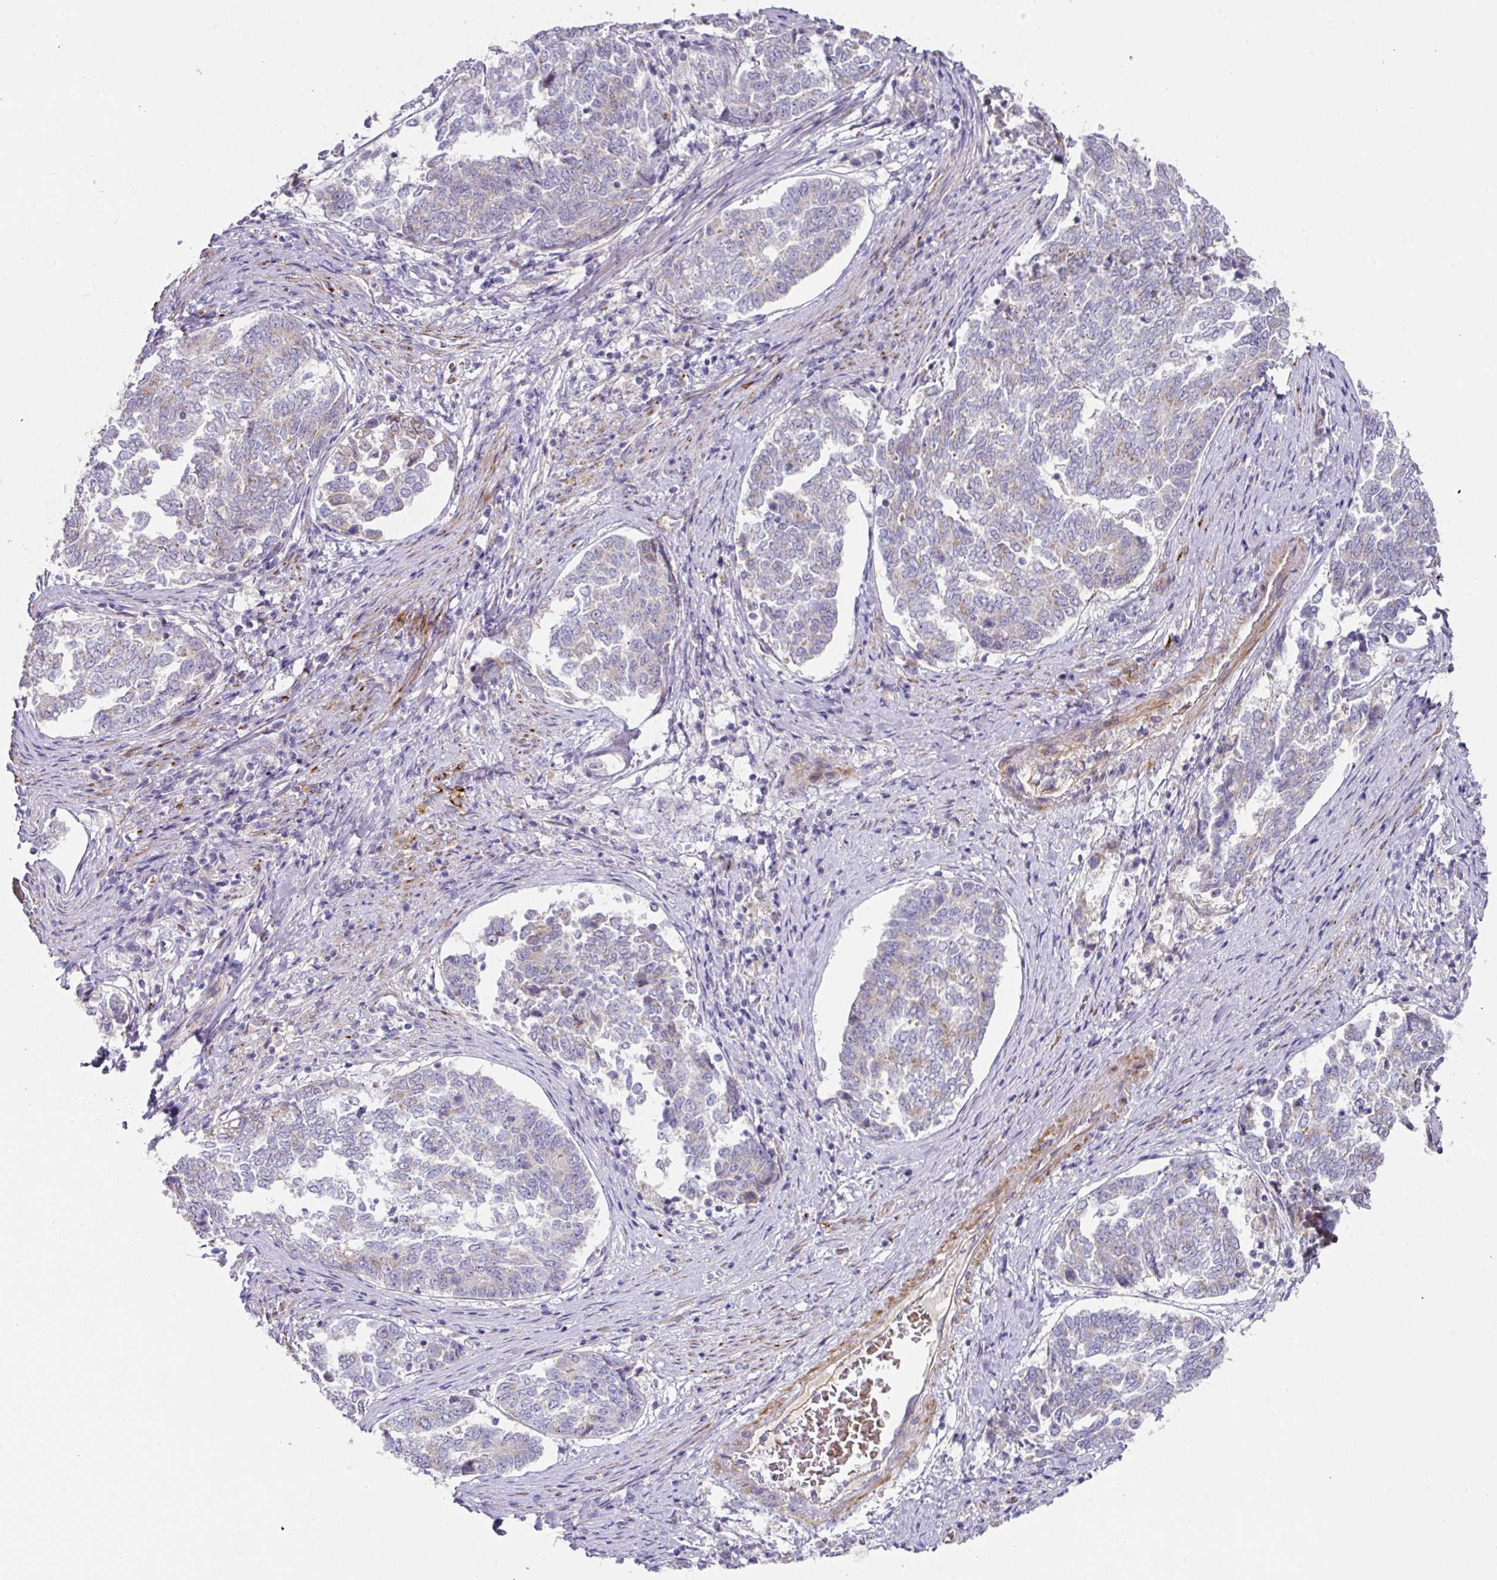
{"staining": {"intensity": "weak", "quantity": "<25%", "location": "cytoplasmic/membranous"}, "tissue": "endometrial cancer", "cell_type": "Tumor cells", "image_type": "cancer", "snomed": [{"axis": "morphology", "description": "Adenocarcinoma, NOS"}, {"axis": "topography", "description": "Endometrium"}], "caption": "Immunohistochemistry of human endometrial adenocarcinoma reveals no positivity in tumor cells.", "gene": "TARM1", "patient": {"sex": "female", "age": 80}}